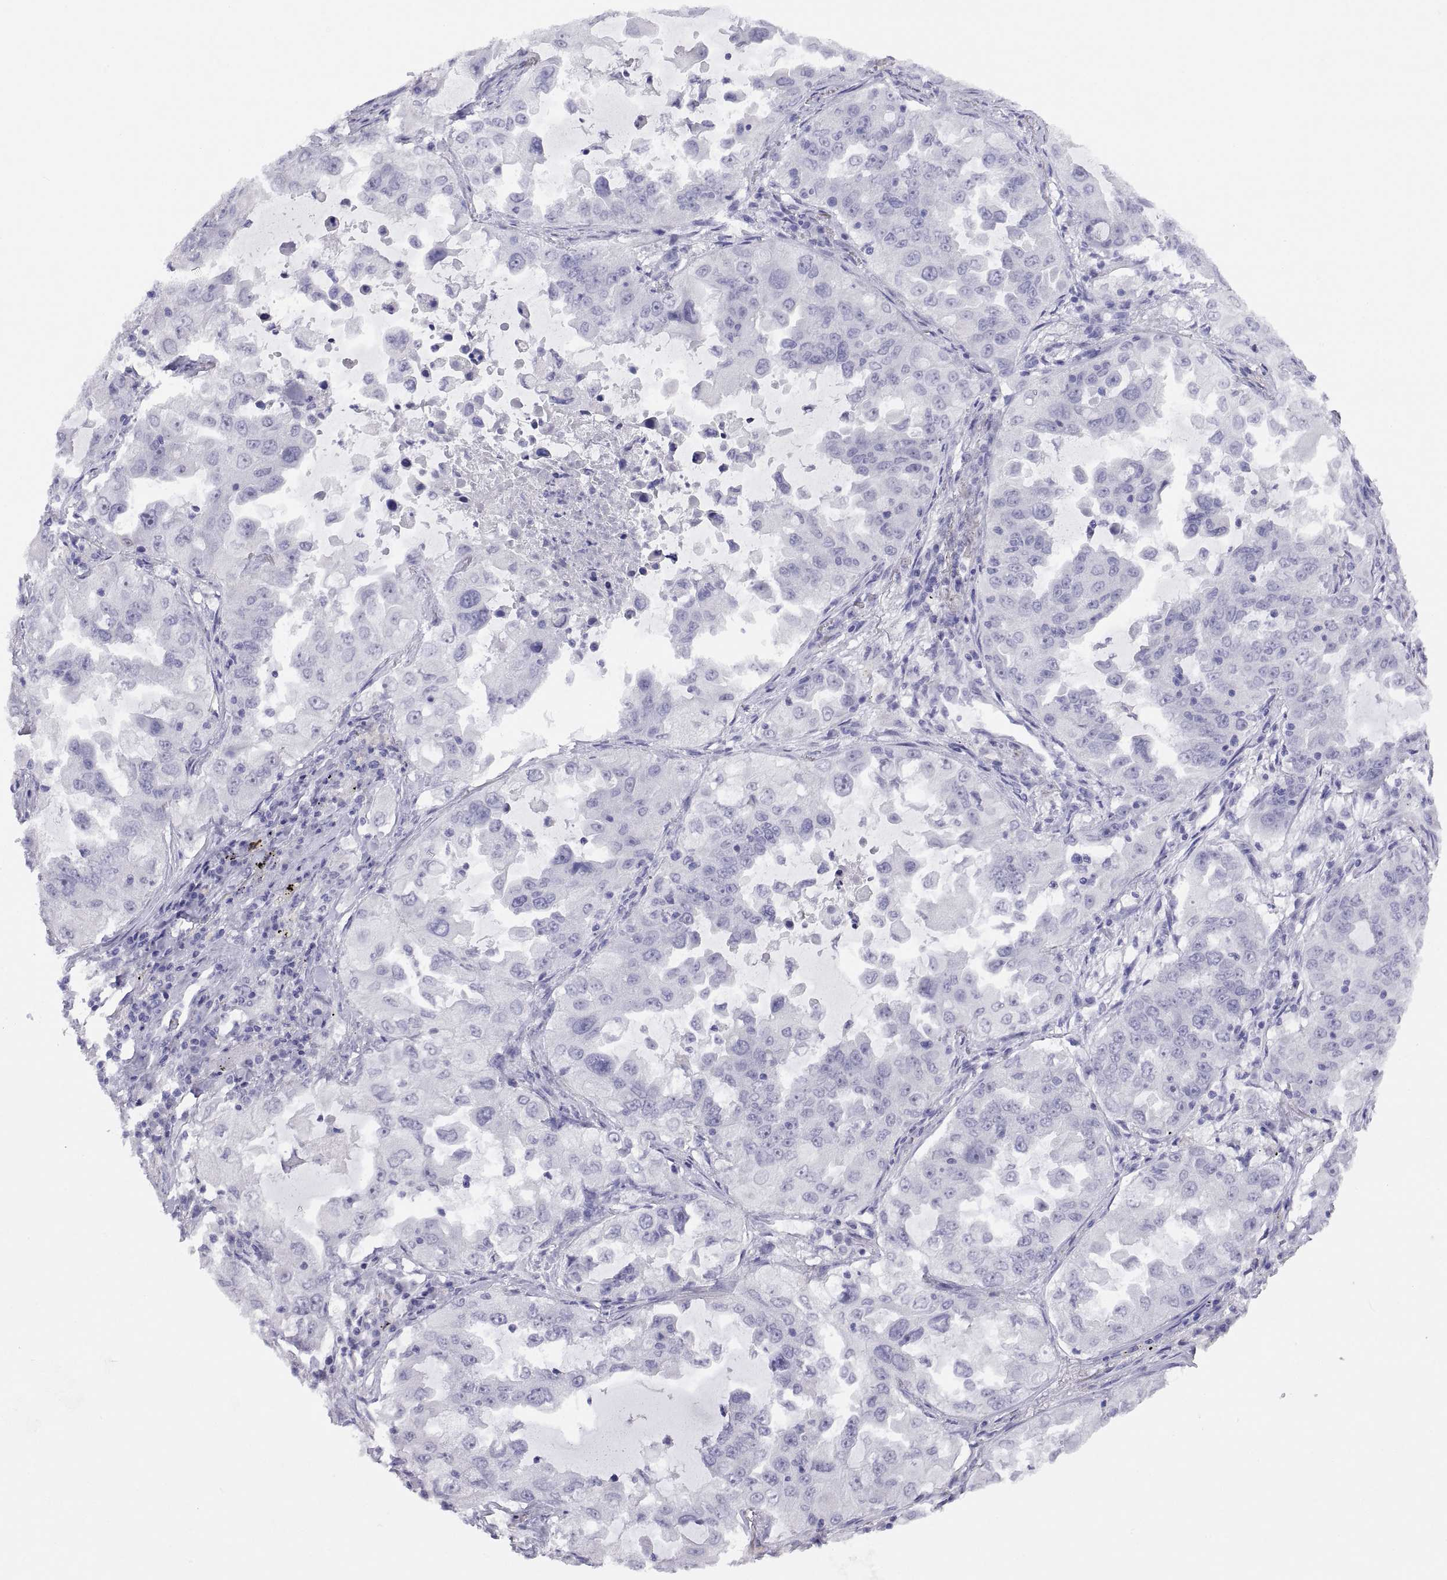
{"staining": {"intensity": "negative", "quantity": "none", "location": "none"}, "tissue": "lung cancer", "cell_type": "Tumor cells", "image_type": "cancer", "snomed": [{"axis": "morphology", "description": "Adenocarcinoma, NOS"}, {"axis": "topography", "description": "Lung"}], "caption": "This is an immunohistochemistry (IHC) photomicrograph of human lung cancer (adenocarcinoma). There is no positivity in tumor cells.", "gene": "VSX2", "patient": {"sex": "female", "age": 61}}